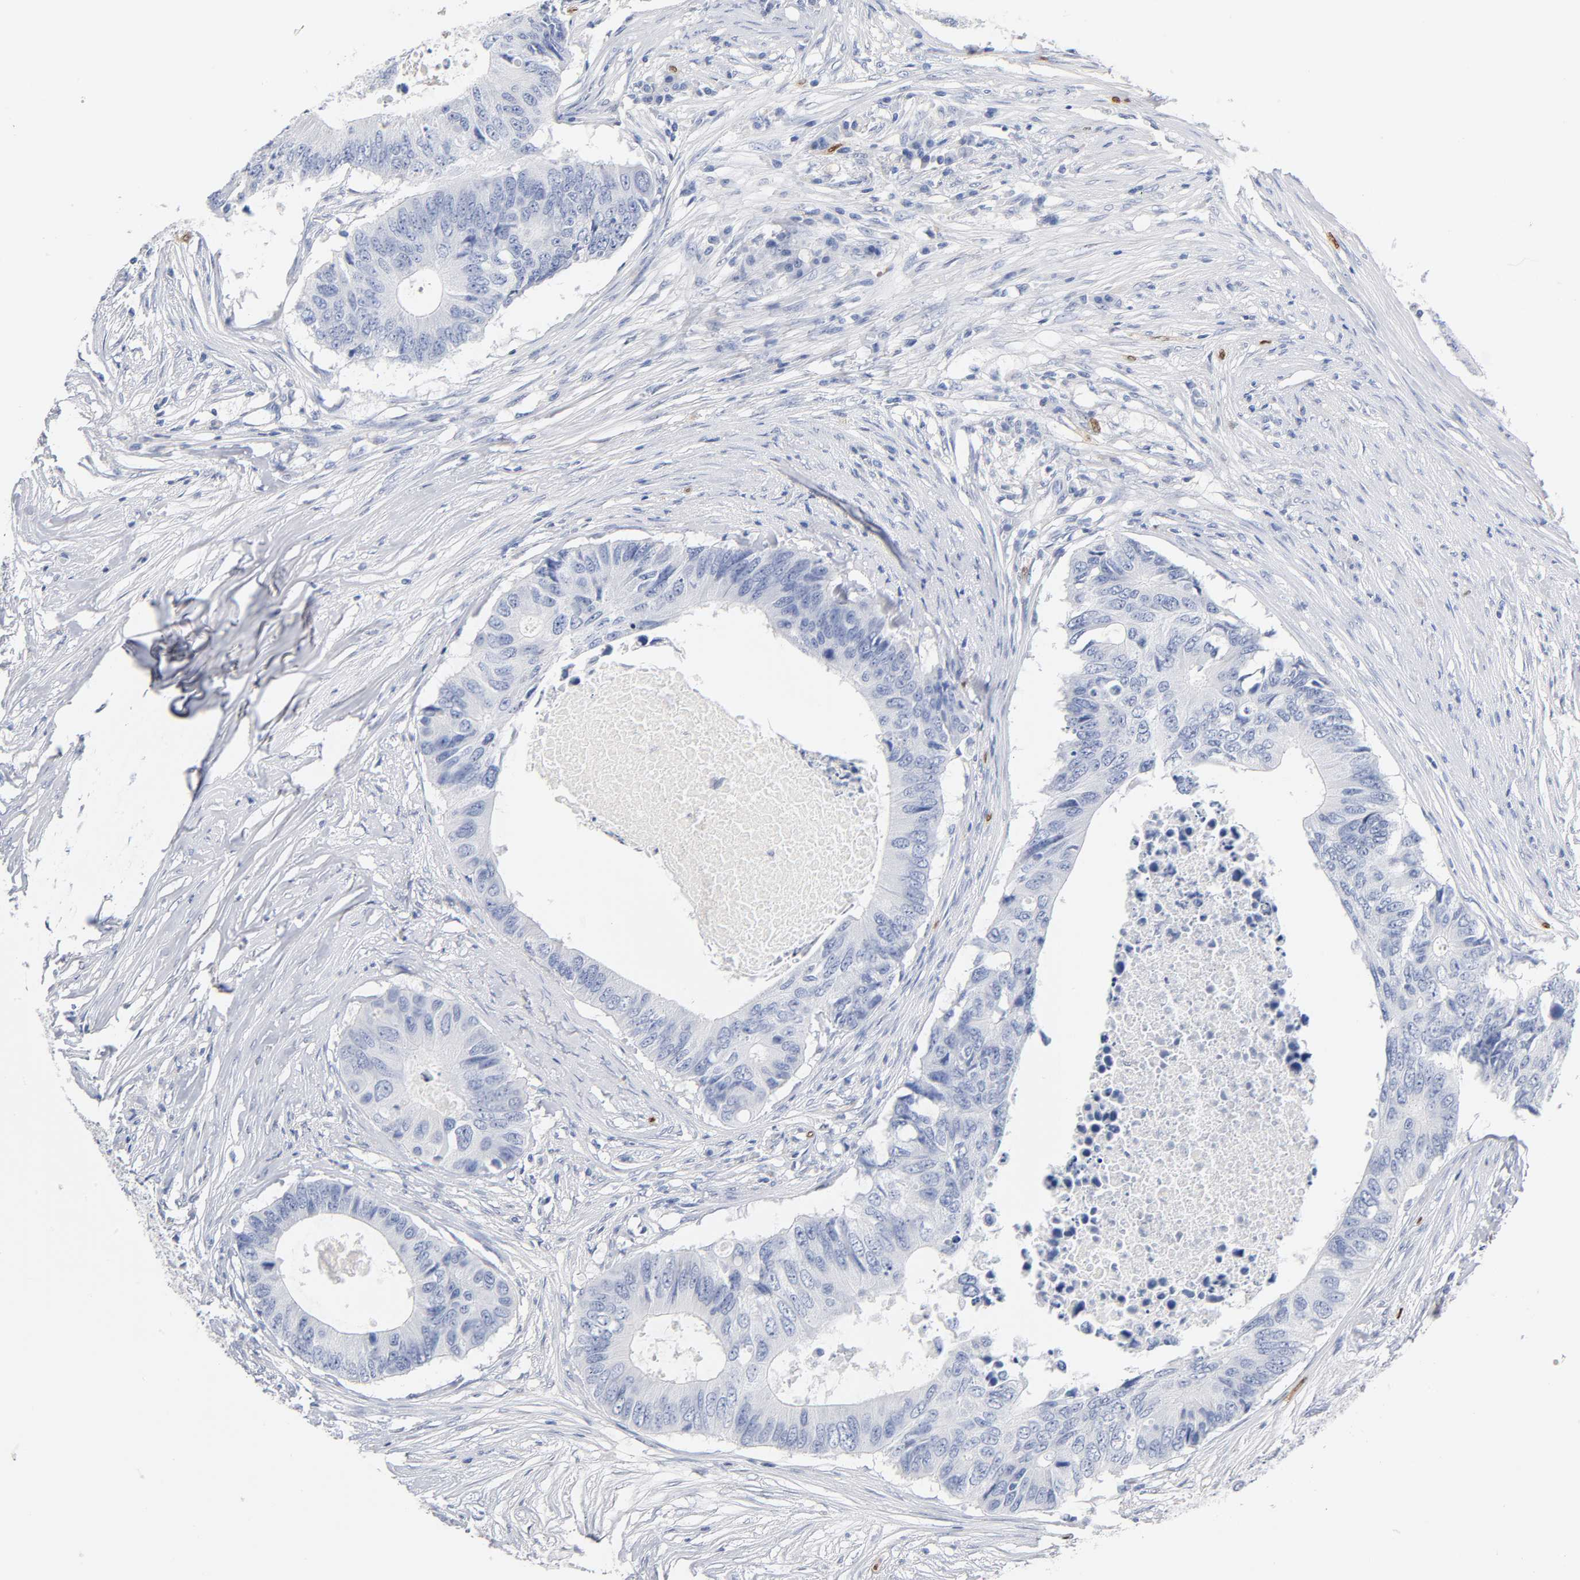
{"staining": {"intensity": "negative", "quantity": "none", "location": "none"}, "tissue": "colorectal cancer", "cell_type": "Tumor cells", "image_type": "cancer", "snomed": [{"axis": "morphology", "description": "Adenocarcinoma, NOS"}, {"axis": "topography", "description": "Colon"}], "caption": "This micrograph is of colorectal cancer stained with IHC to label a protein in brown with the nuclei are counter-stained blue. There is no expression in tumor cells.", "gene": "NFATC1", "patient": {"sex": "male", "age": 71}}